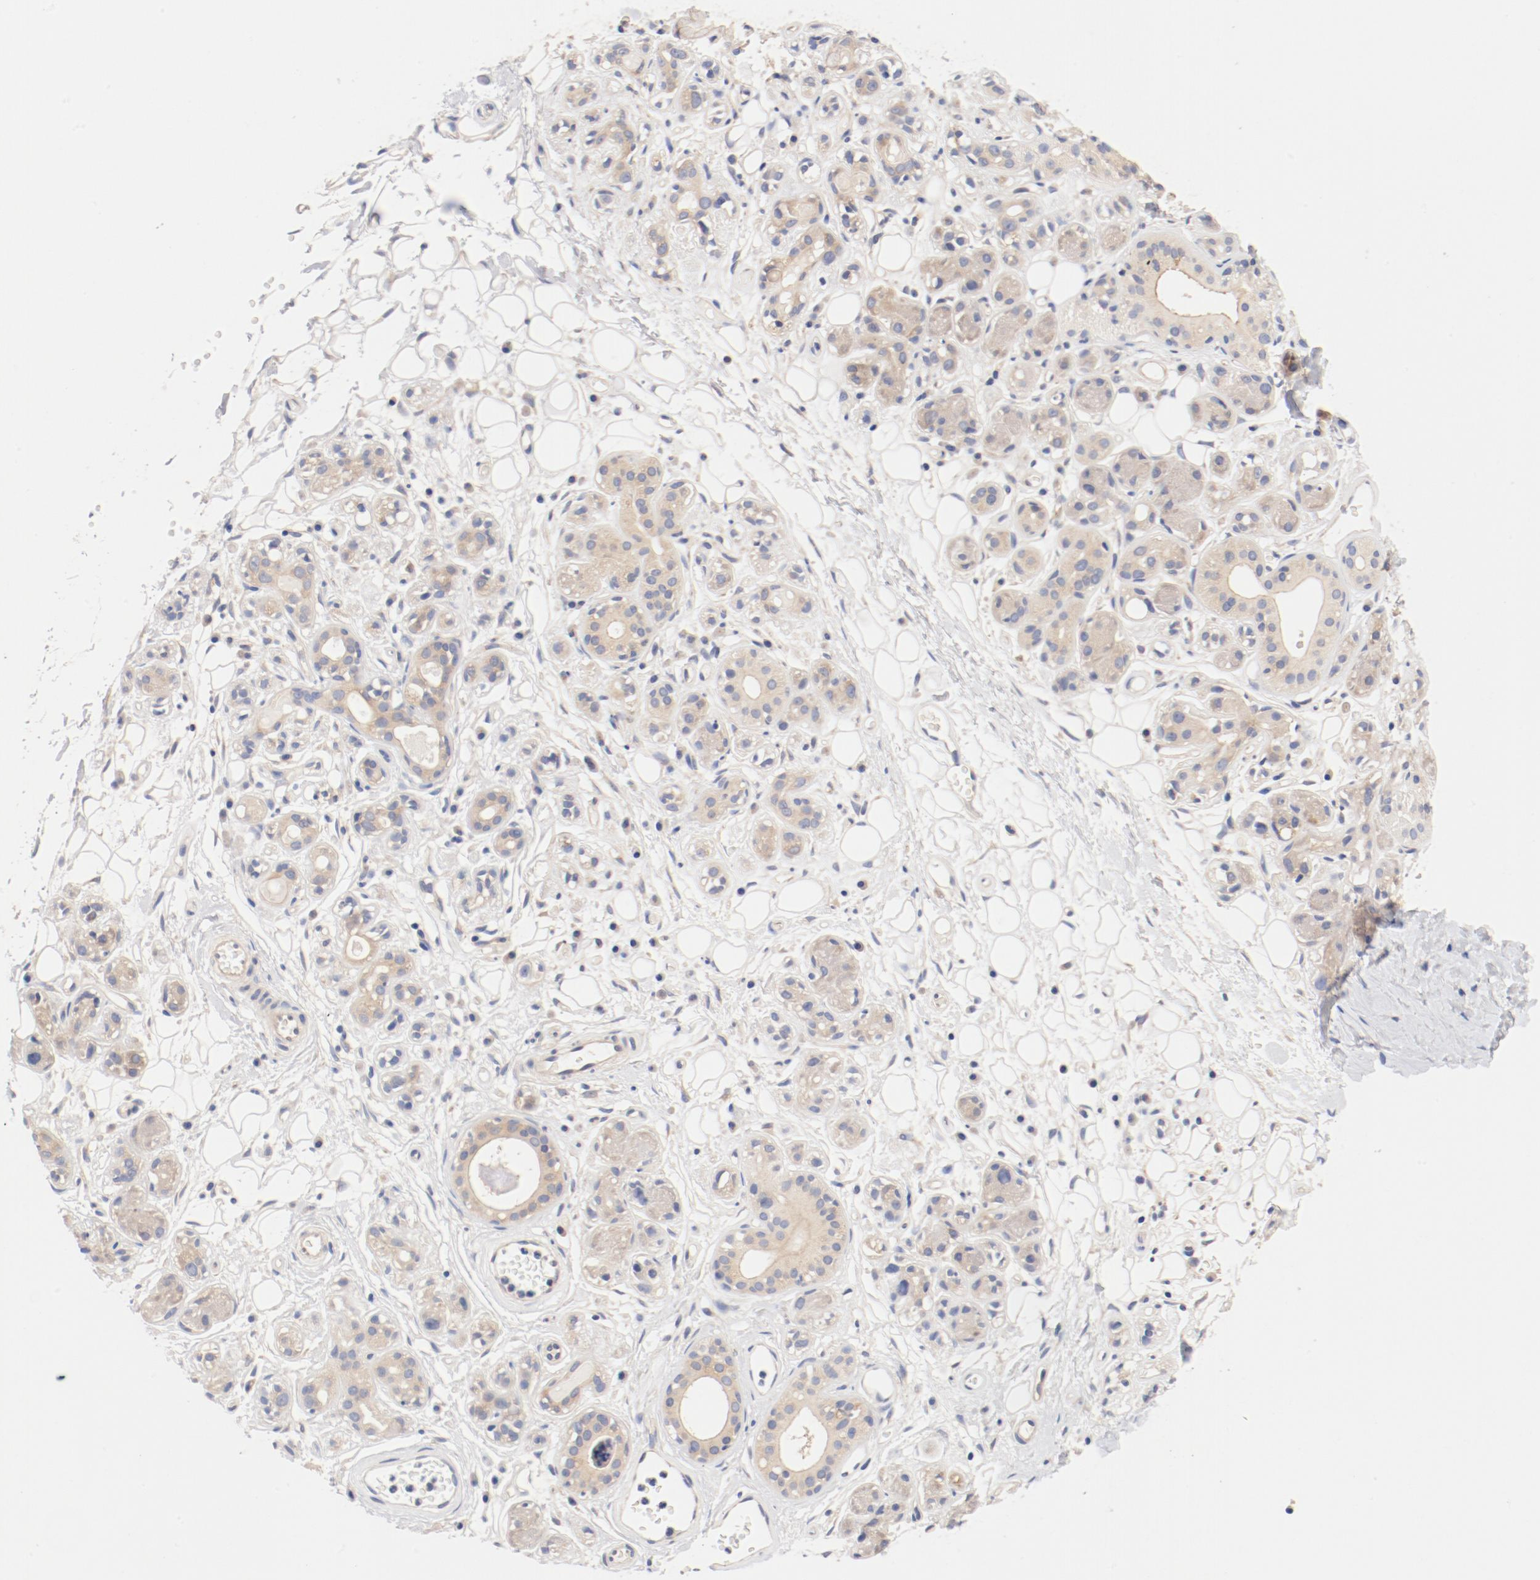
{"staining": {"intensity": "weak", "quantity": ">75%", "location": "cytoplasmic/membranous"}, "tissue": "salivary gland", "cell_type": "Glandular cells", "image_type": "normal", "snomed": [{"axis": "morphology", "description": "Normal tissue, NOS"}, {"axis": "topography", "description": "Salivary gland"}], "caption": "Unremarkable salivary gland was stained to show a protein in brown. There is low levels of weak cytoplasmic/membranous positivity in approximately >75% of glandular cells. (Stains: DAB (3,3'-diaminobenzidine) in brown, nuclei in blue, Microscopy: brightfield microscopy at high magnification).", "gene": "DYNC1H1", "patient": {"sex": "male", "age": 54}}